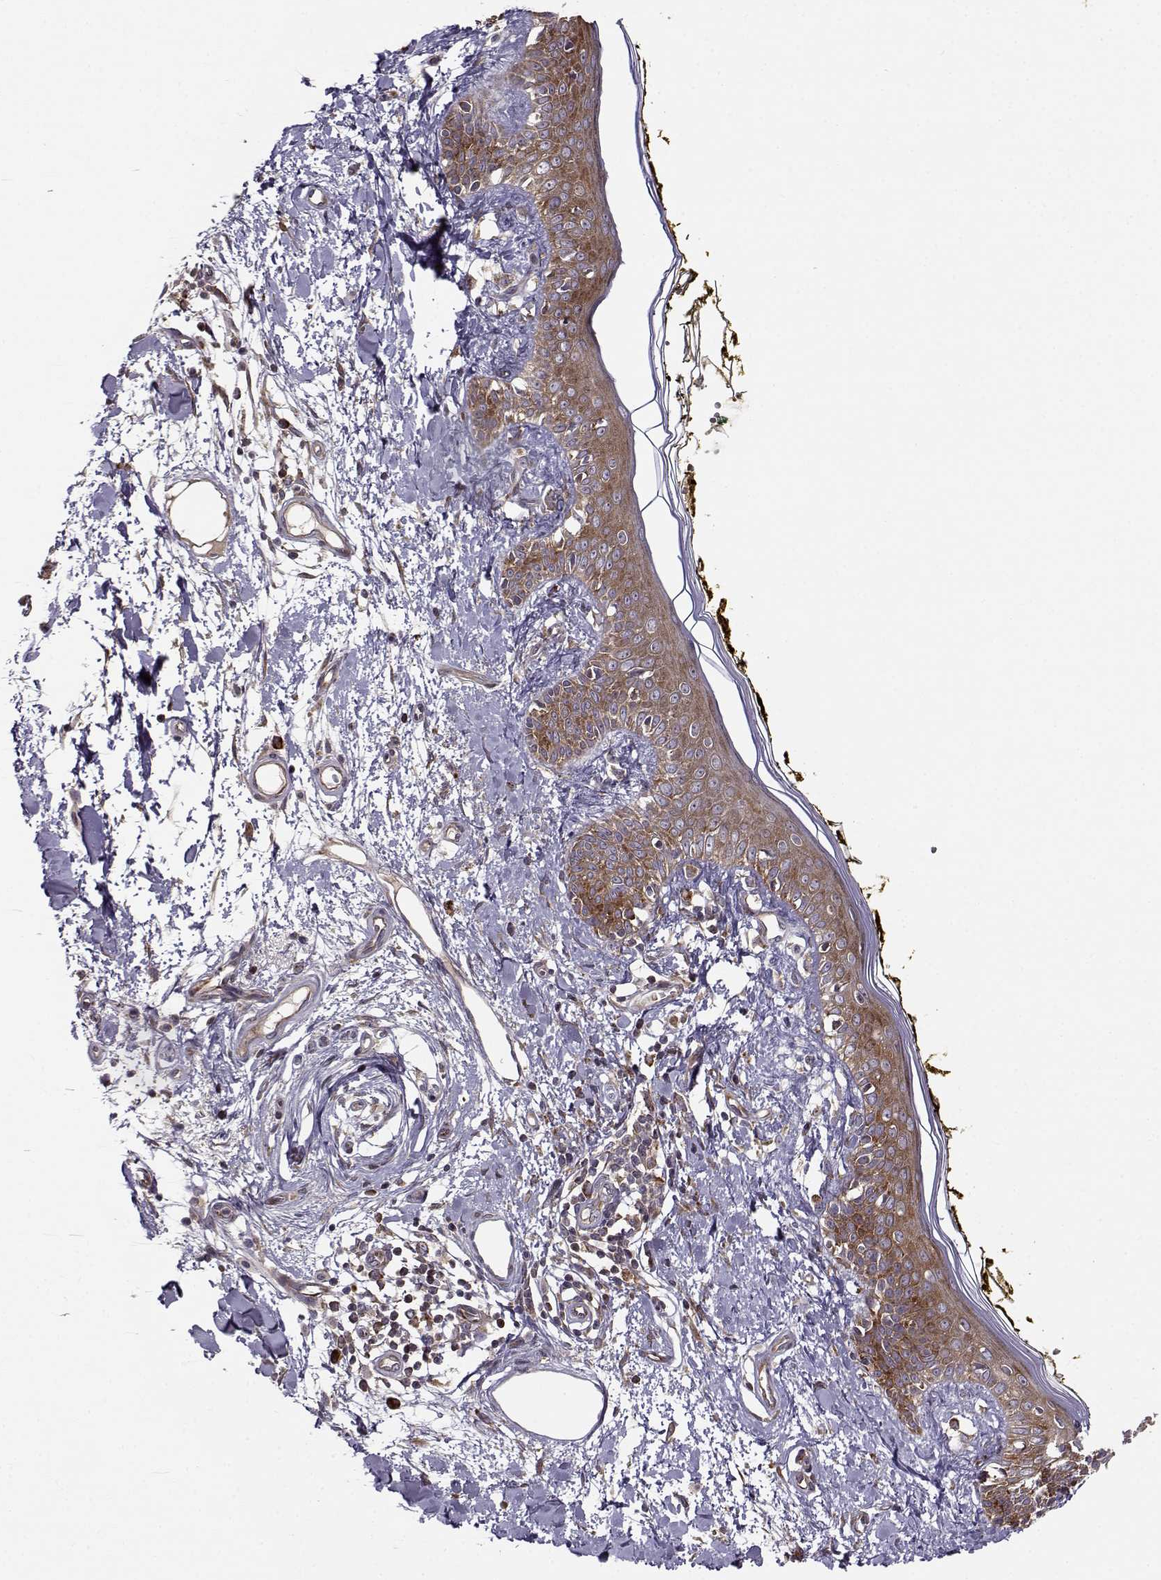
{"staining": {"intensity": "moderate", "quantity": "25%-75%", "location": "cytoplasmic/membranous"}, "tissue": "skin", "cell_type": "Fibroblasts", "image_type": "normal", "snomed": [{"axis": "morphology", "description": "Normal tissue, NOS"}, {"axis": "topography", "description": "Skin"}], "caption": "A brown stain highlights moderate cytoplasmic/membranous positivity of a protein in fibroblasts of normal human skin. (DAB (3,3'-diaminobenzidine) = brown stain, brightfield microscopy at high magnification).", "gene": "RPL31", "patient": {"sex": "male", "age": 76}}